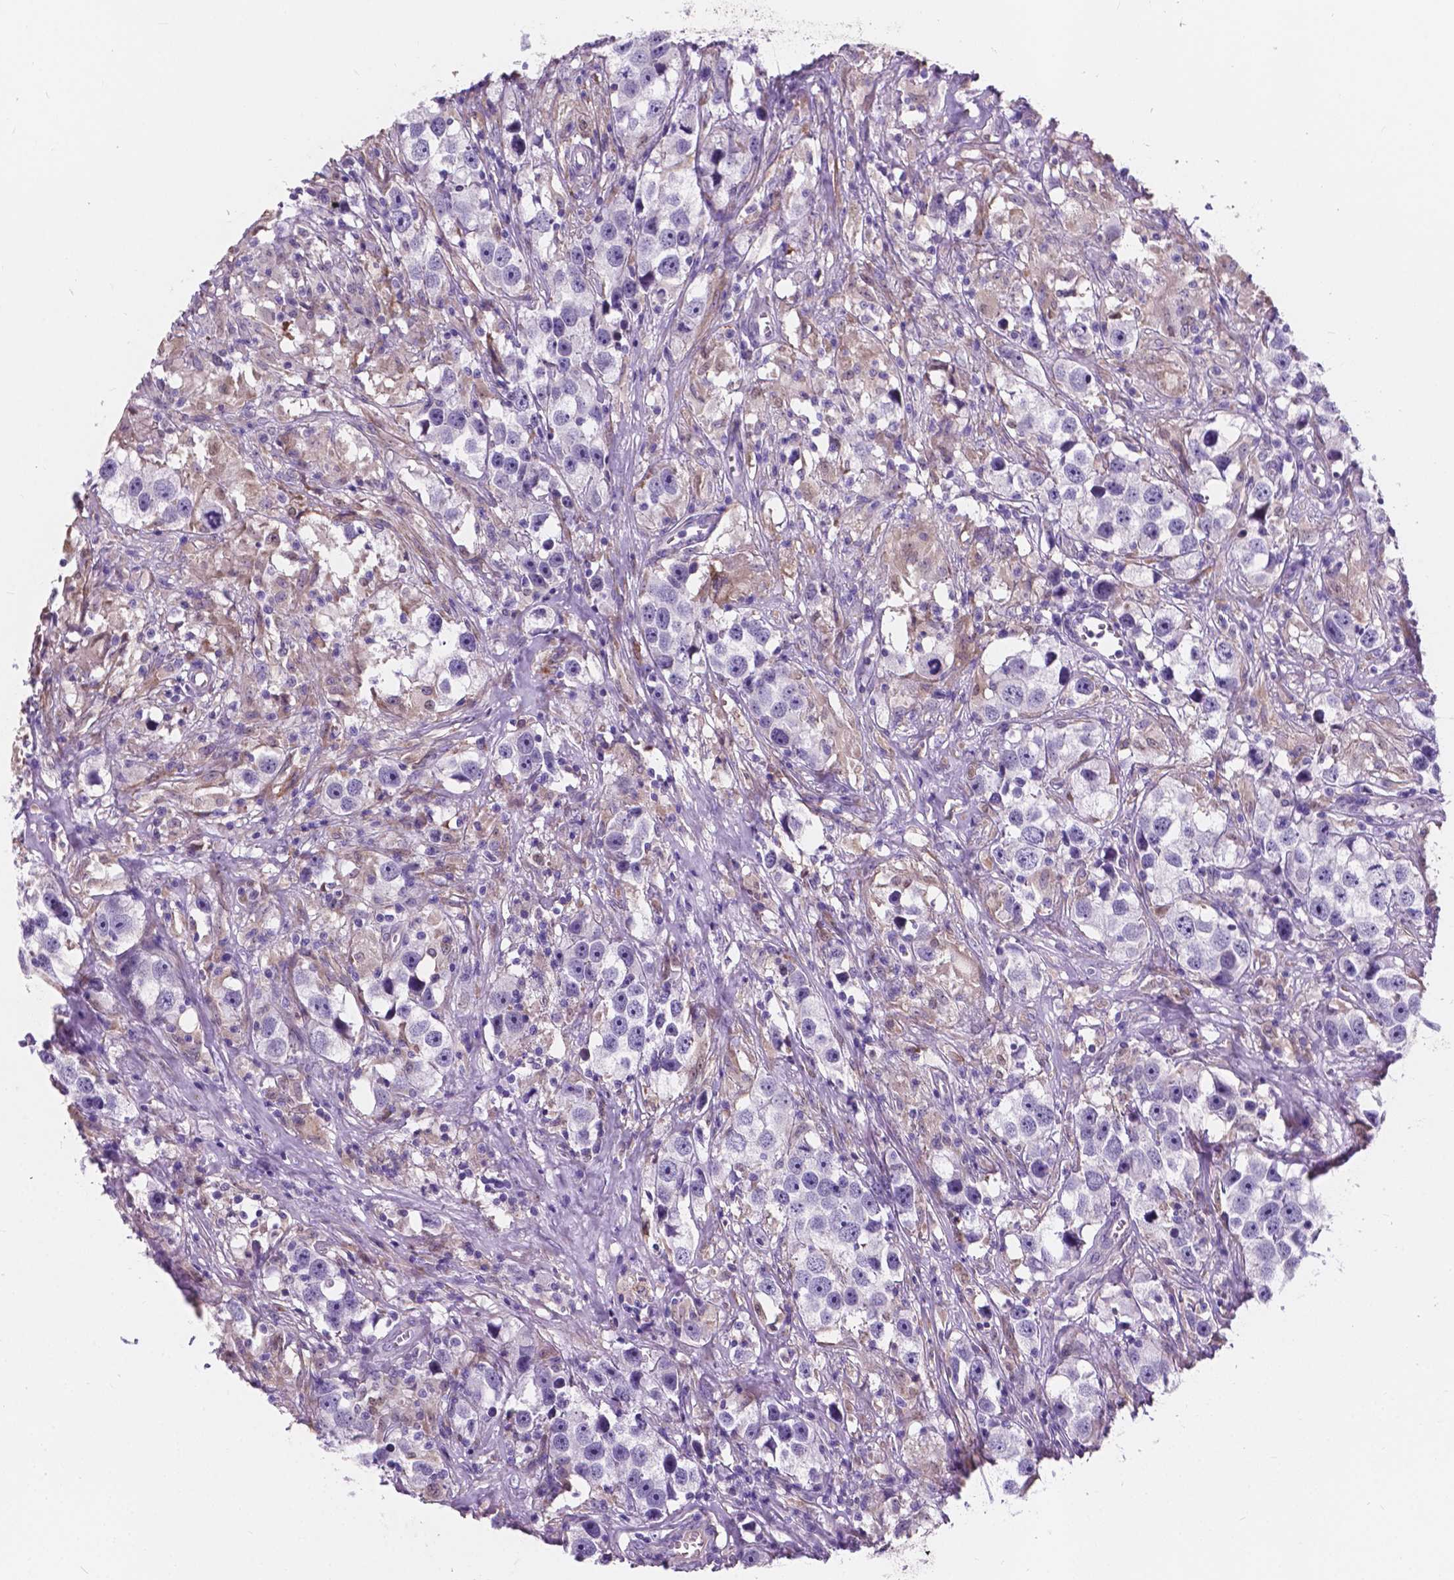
{"staining": {"intensity": "negative", "quantity": "none", "location": "none"}, "tissue": "testis cancer", "cell_type": "Tumor cells", "image_type": "cancer", "snomed": [{"axis": "morphology", "description": "Seminoma, NOS"}, {"axis": "topography", "description": "Testis"}], "caption": "IHC histopathology image of human testis cancer stained for a protein (brown), which displays no staining in tumor cells.", "gene": "IREB2", "patient": {"sex": "male", "age": 49}}